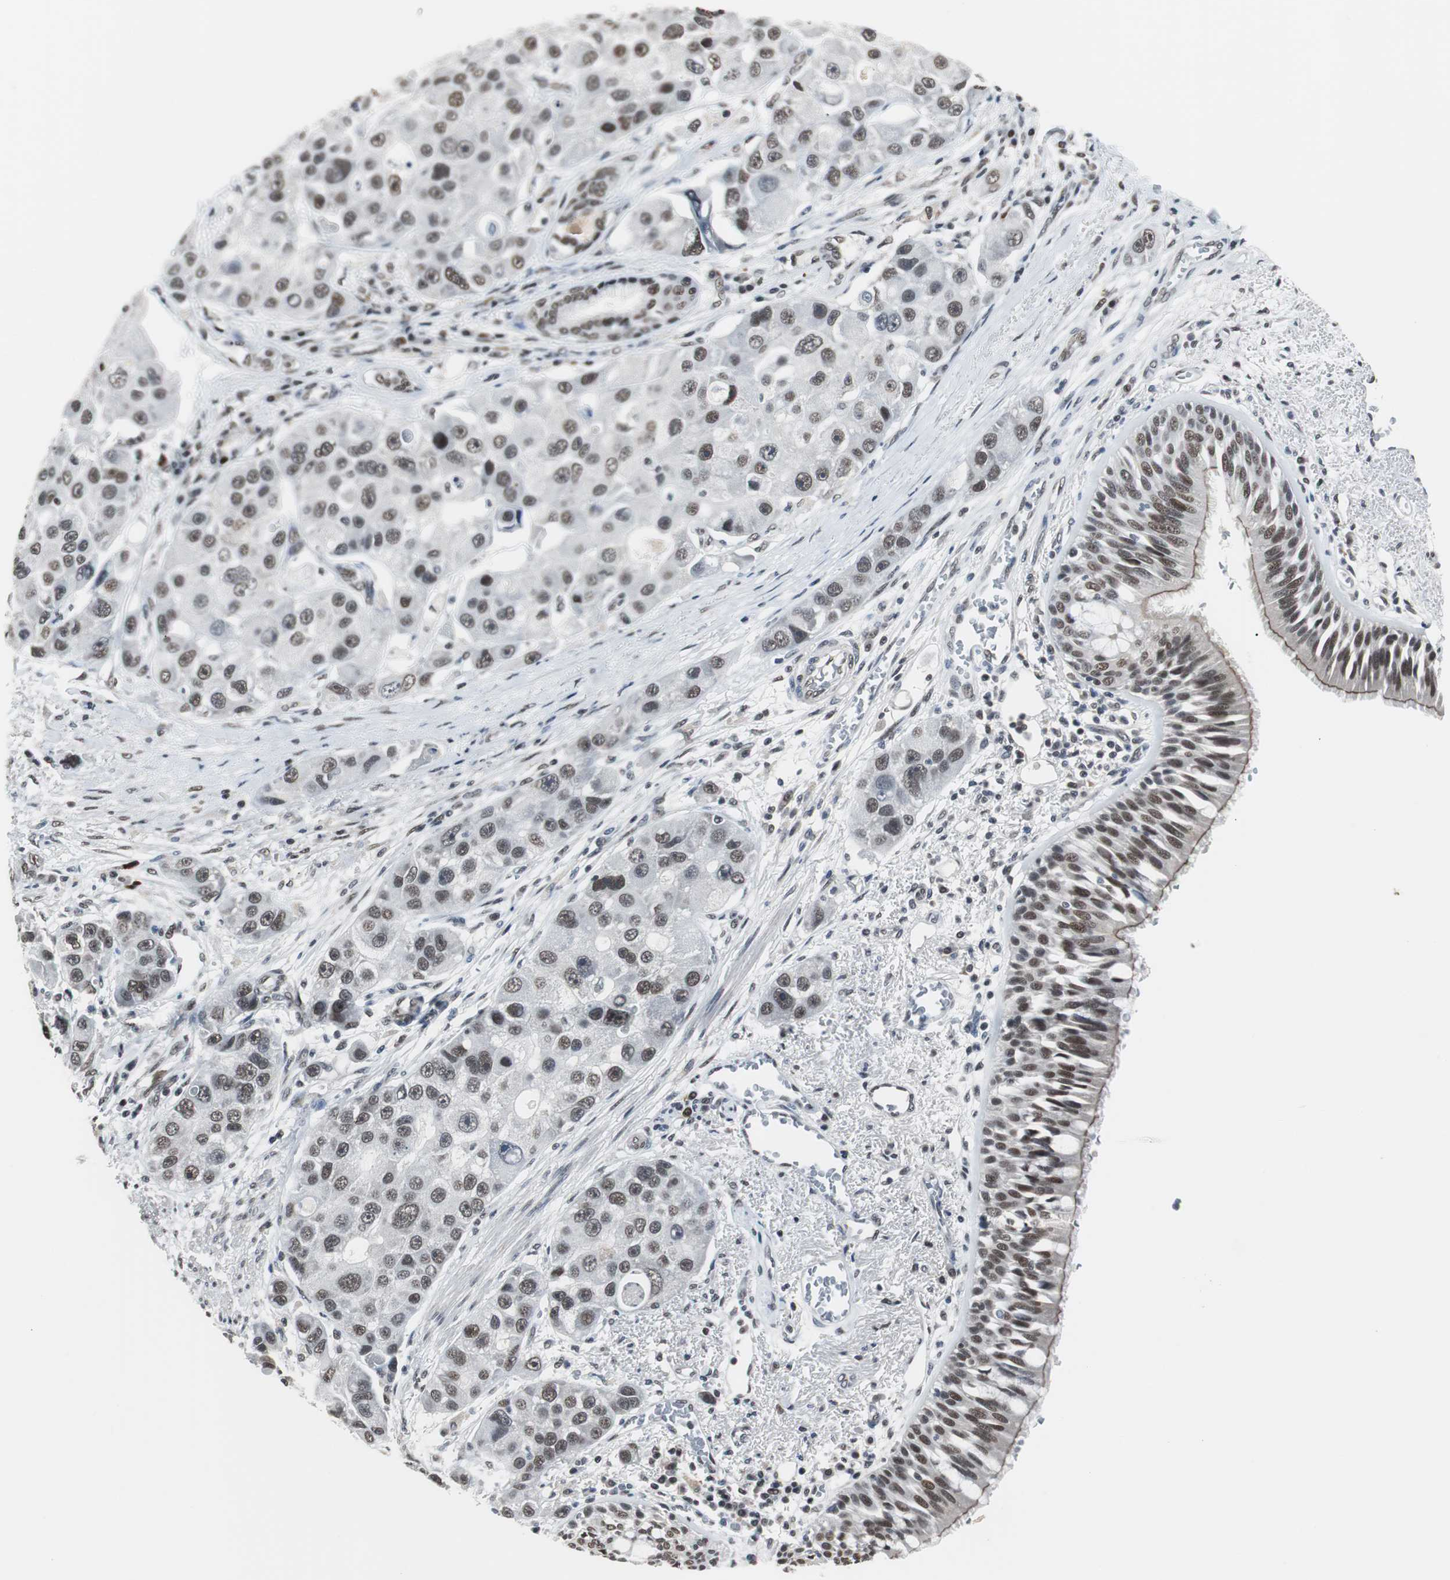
{"staining": {"intensity": "moderate", "quantity": ">75%", "location": "cytoplasmic/membranous,nuclear"}, "tissue": "bronchus", "cell_type": "Respiratory epithelial cells", "image_type": "normal", "snomed": [{"axis": "morphology", "description": "Normal tissue, NOS"}, {"axis": "morphology", "description": "Adenocarcinoma, NOS"}, {"axis": "morphology", "description": "Adenocarcinoma, metastatic, NOS"}, {"axis": "topography", "description": "Lymph node"}, {"axis": "topography", "description": "Bronchus"}, {"axis": "topography", "description": "Lung"}], "caption": "Benign bronchus reveals moderate cytoplasmic/membranous,nuclear staining in approximately >75% of respiratory epithelial cells.", "gene": "TAF7", "patient": {"sex": "female", "age": 54}}